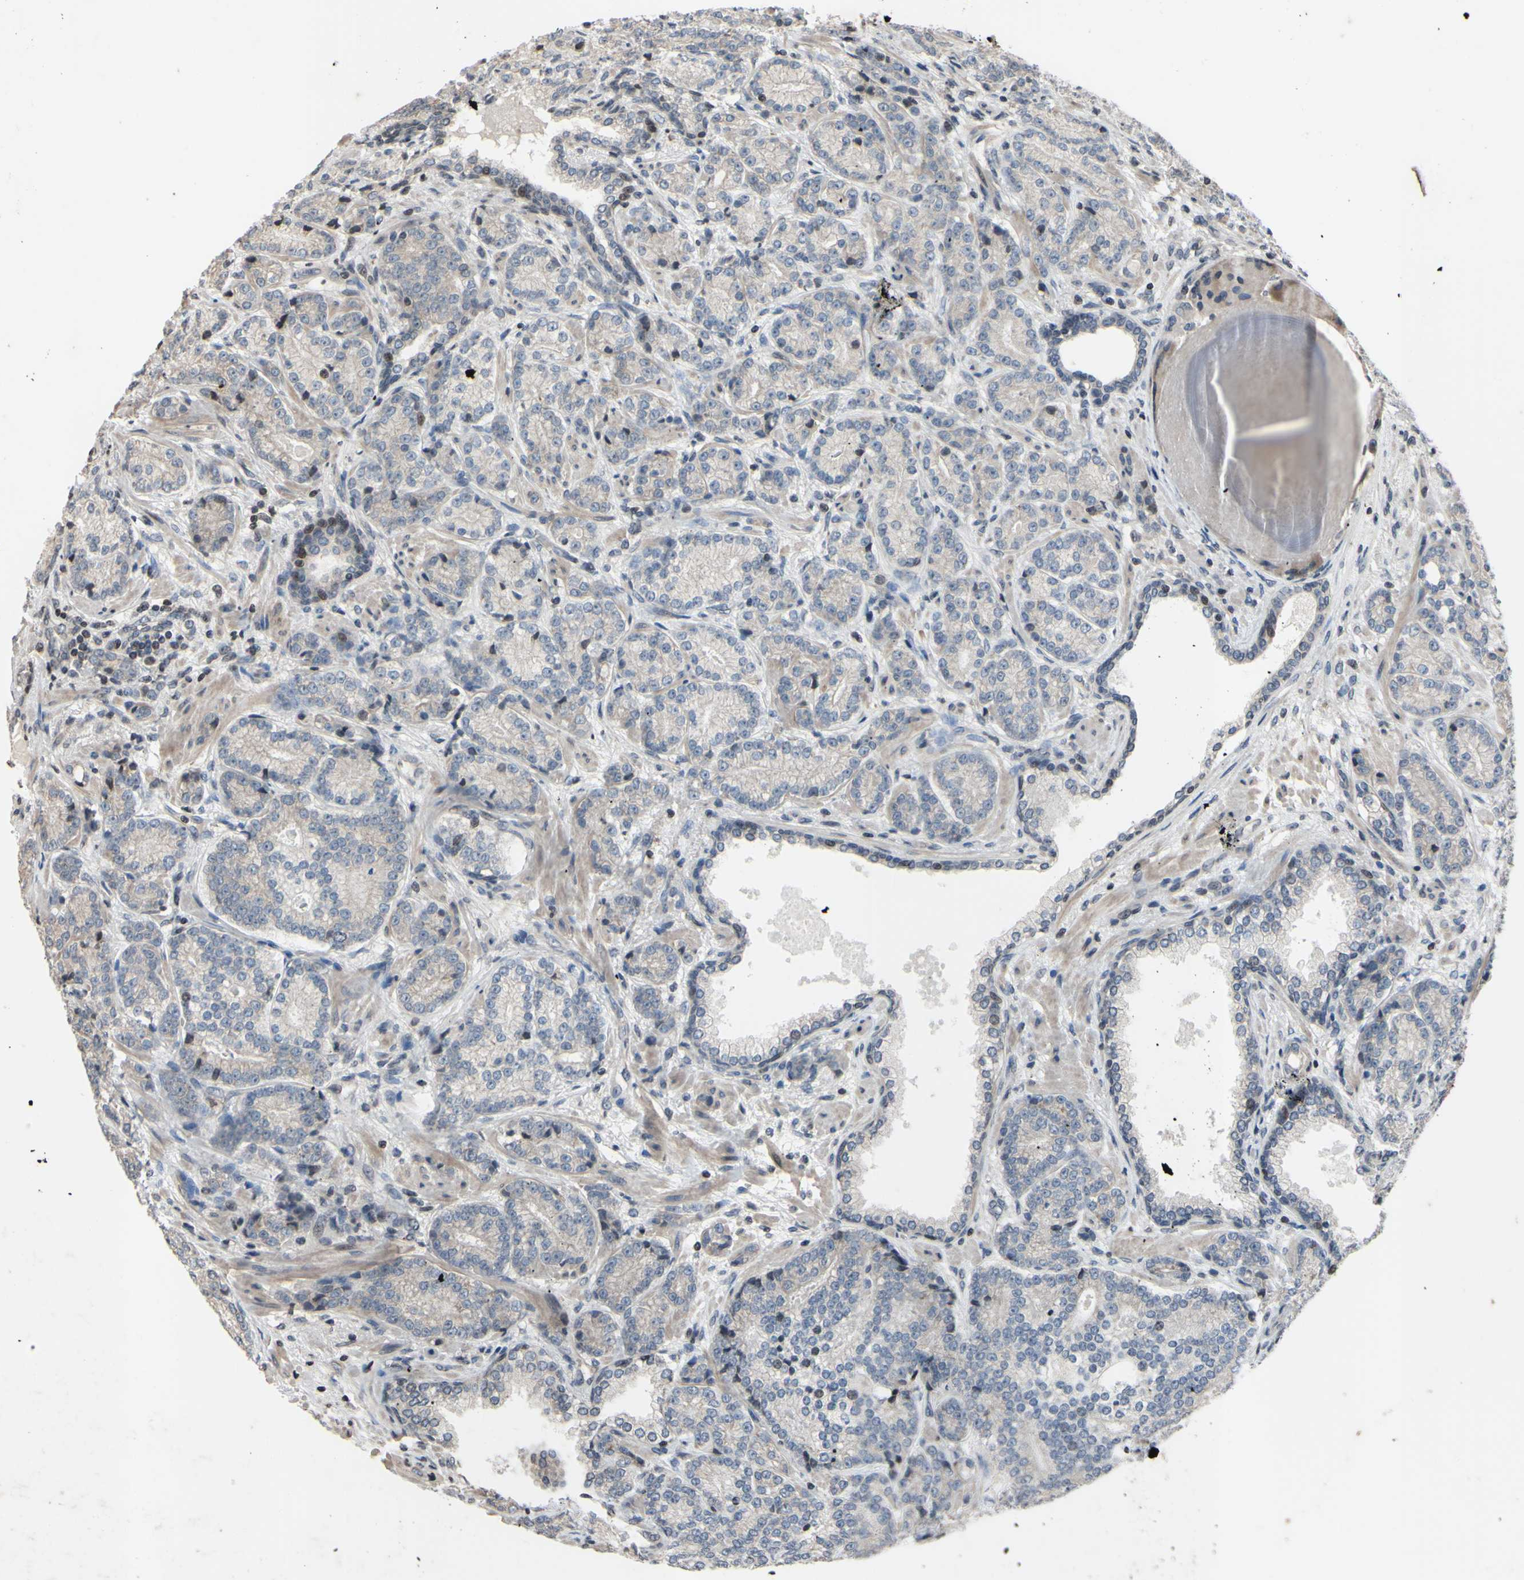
{"staining": {"intensity": "negative", "quantity": "none", "location": "none"}, "tissue": "prostate cancer", "cell_type": "Tumor cells", "image_type": "cancer", "snomed": [{"axis": "morphology", "description": "Adenocarcinoma, High grade"}, {"axis": "topography", "description": "Prostate"}], "caption": "The micrograph demonstrates no significant expression in tumor cells of prostate cancer.", "gene": "ARG1", "patient": {"sex": "male", "age": 61}}